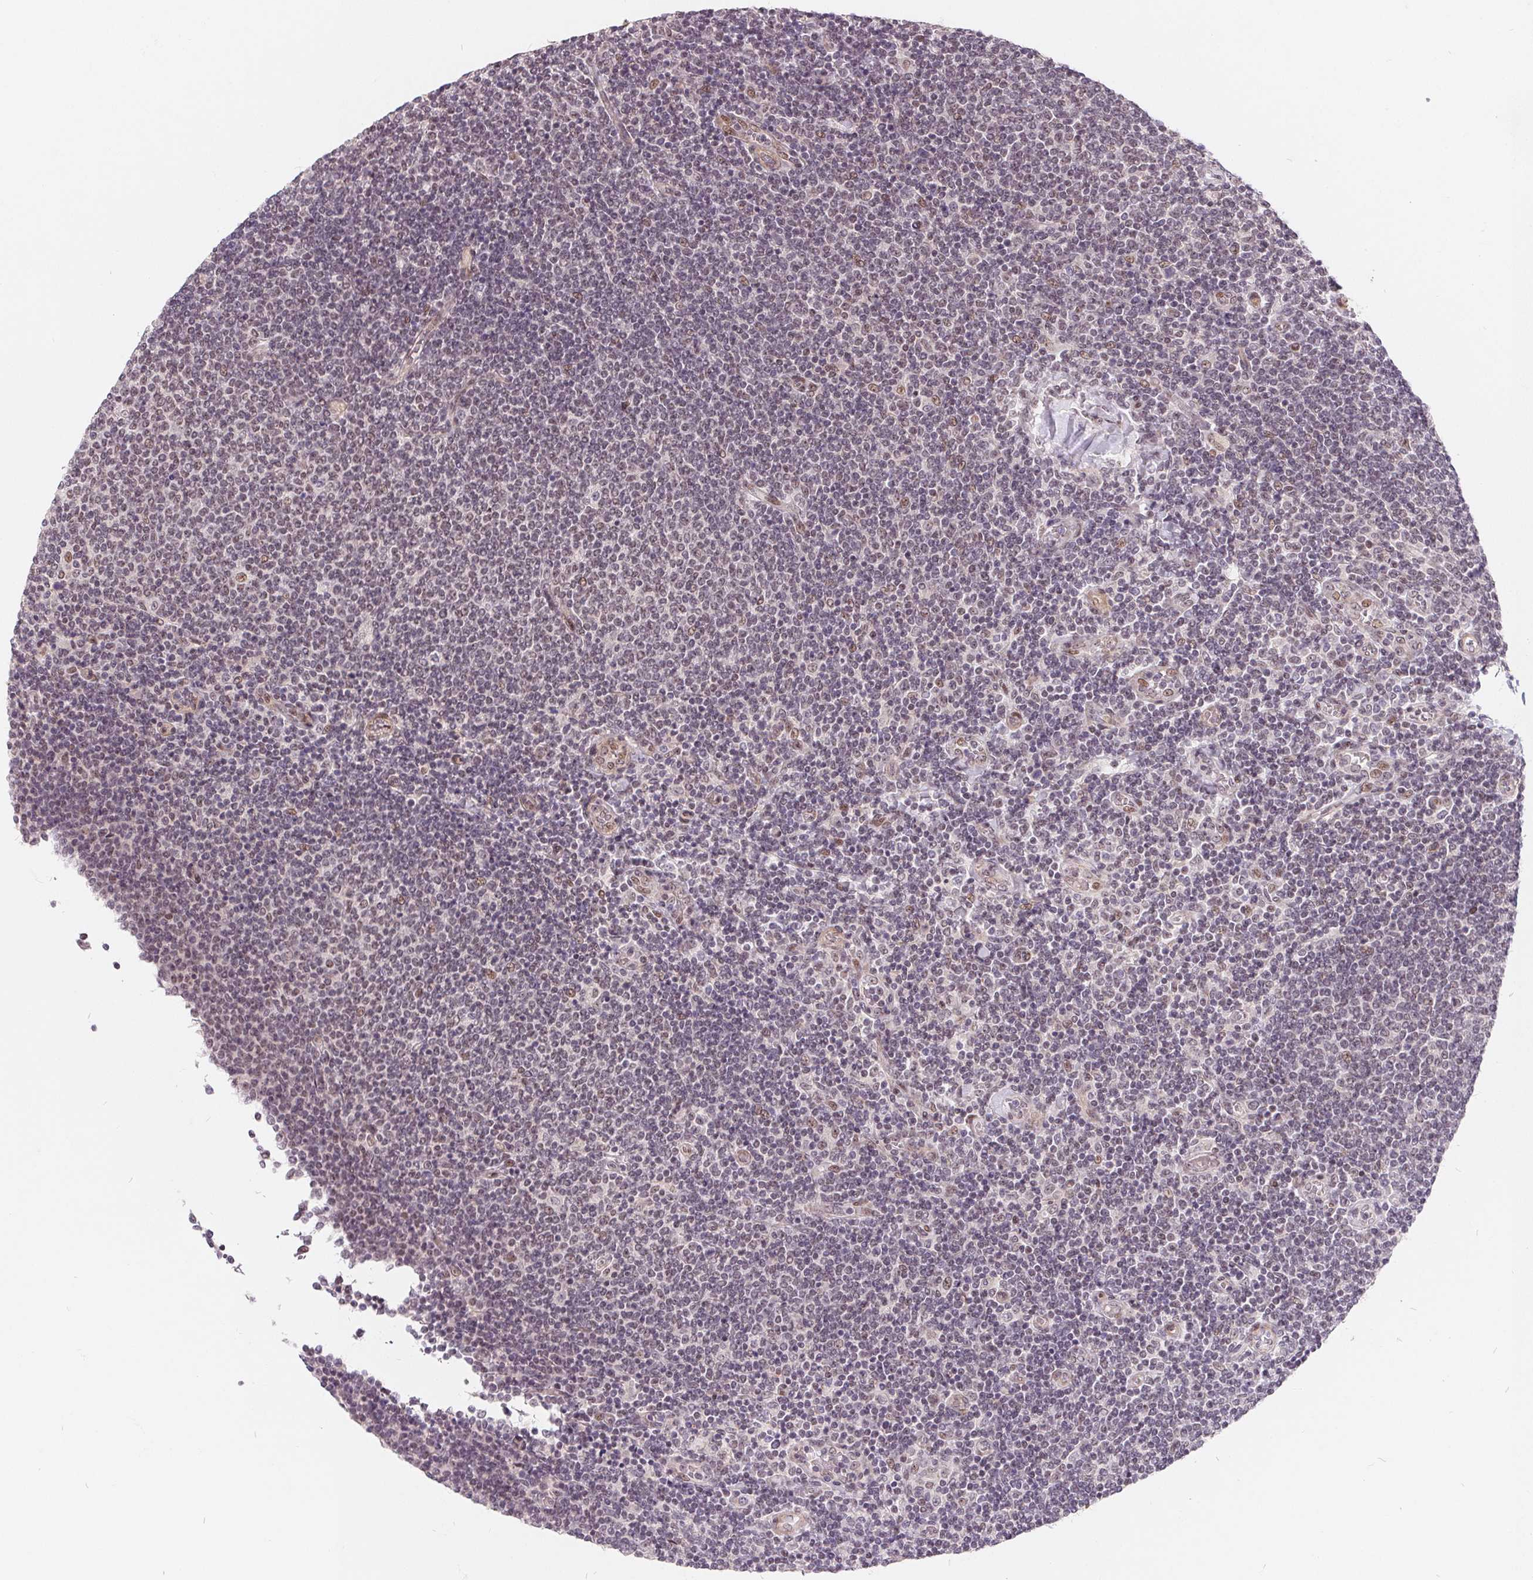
{"staining": {"intensity": "moderate", "quantity": "<25%", "location": "nuclear"}, "tissue": "lymphoma", "cell_type": "Tumor cells", "image_type": "cancer", "snomed": [{"axis": "morphology", "description": "Malignant lymphoma, non-Hodgkin's type, Low grade"}, {"axis": "topography", "description": "Lymph node"}], "caption": "DAB immunohistochemical staining of lymphoma displays moderate nuclear protein positivity in about <25% of tumor cells. The staining is performed using DAB (3,3'-diaminobenzidine) brown chromogen to label protein expression. The nuclei are counter-stained blue using hematoxylin.", "gene": "NRG2", "patient": {"sex": "male", "age": 52}}